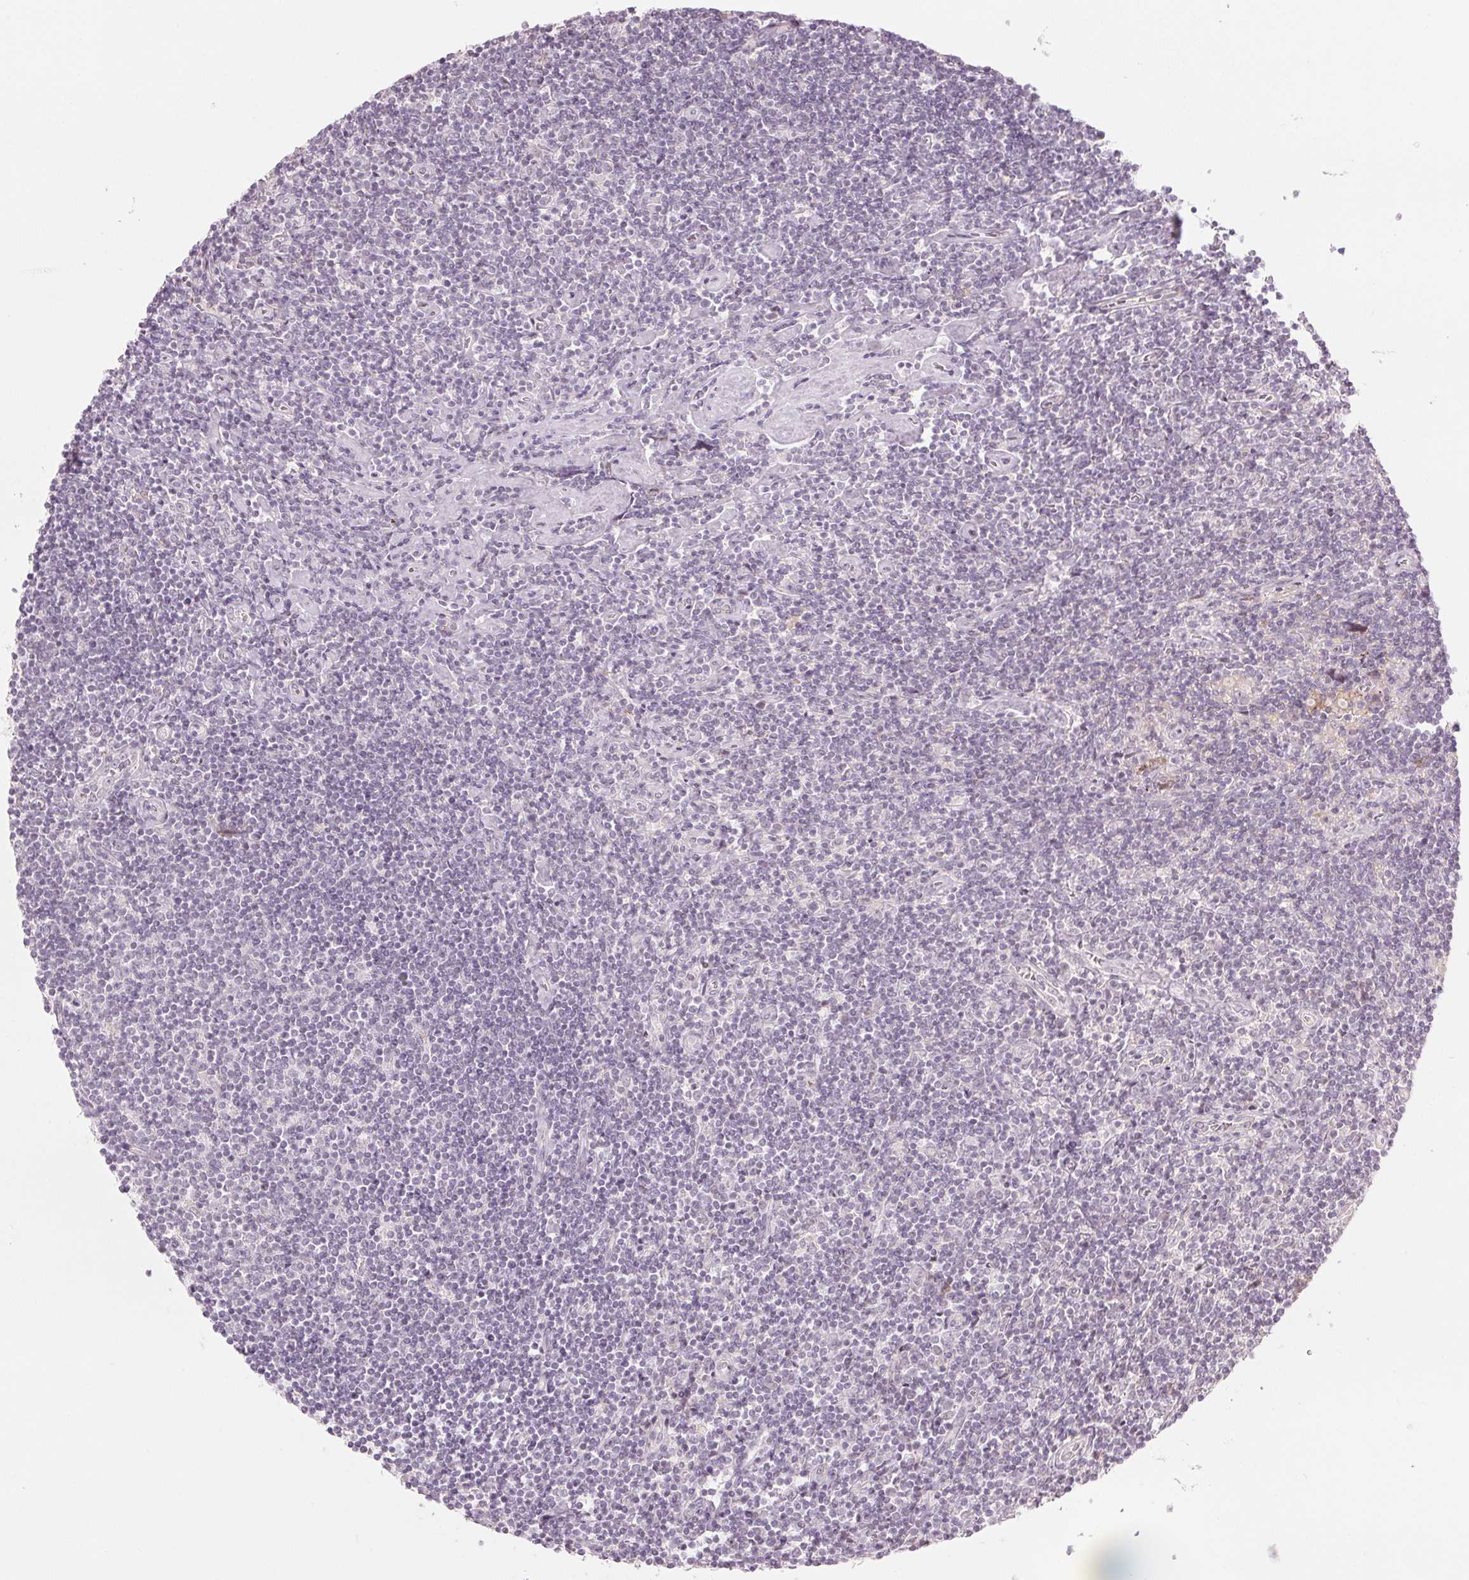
{"staining": {"intensity": "negative", "quantity": "none", "location": "none"}, "tissue": "lymphoma", "cell_type": "Tumor cells", "image_type": "cancer", "snomed": [{"axis": "morphology", "description": "Hodgkin's disease, NOS"}, {"axis": "topography", "description": "Lymph node"}], "caption": "This is an immunohistochemistry (IHC) photomicrograph of Hodgkin's disease. There is no staining in tumor cells.", "gene": "TMED6", "patient": {"sex": "male", "age": 40}}